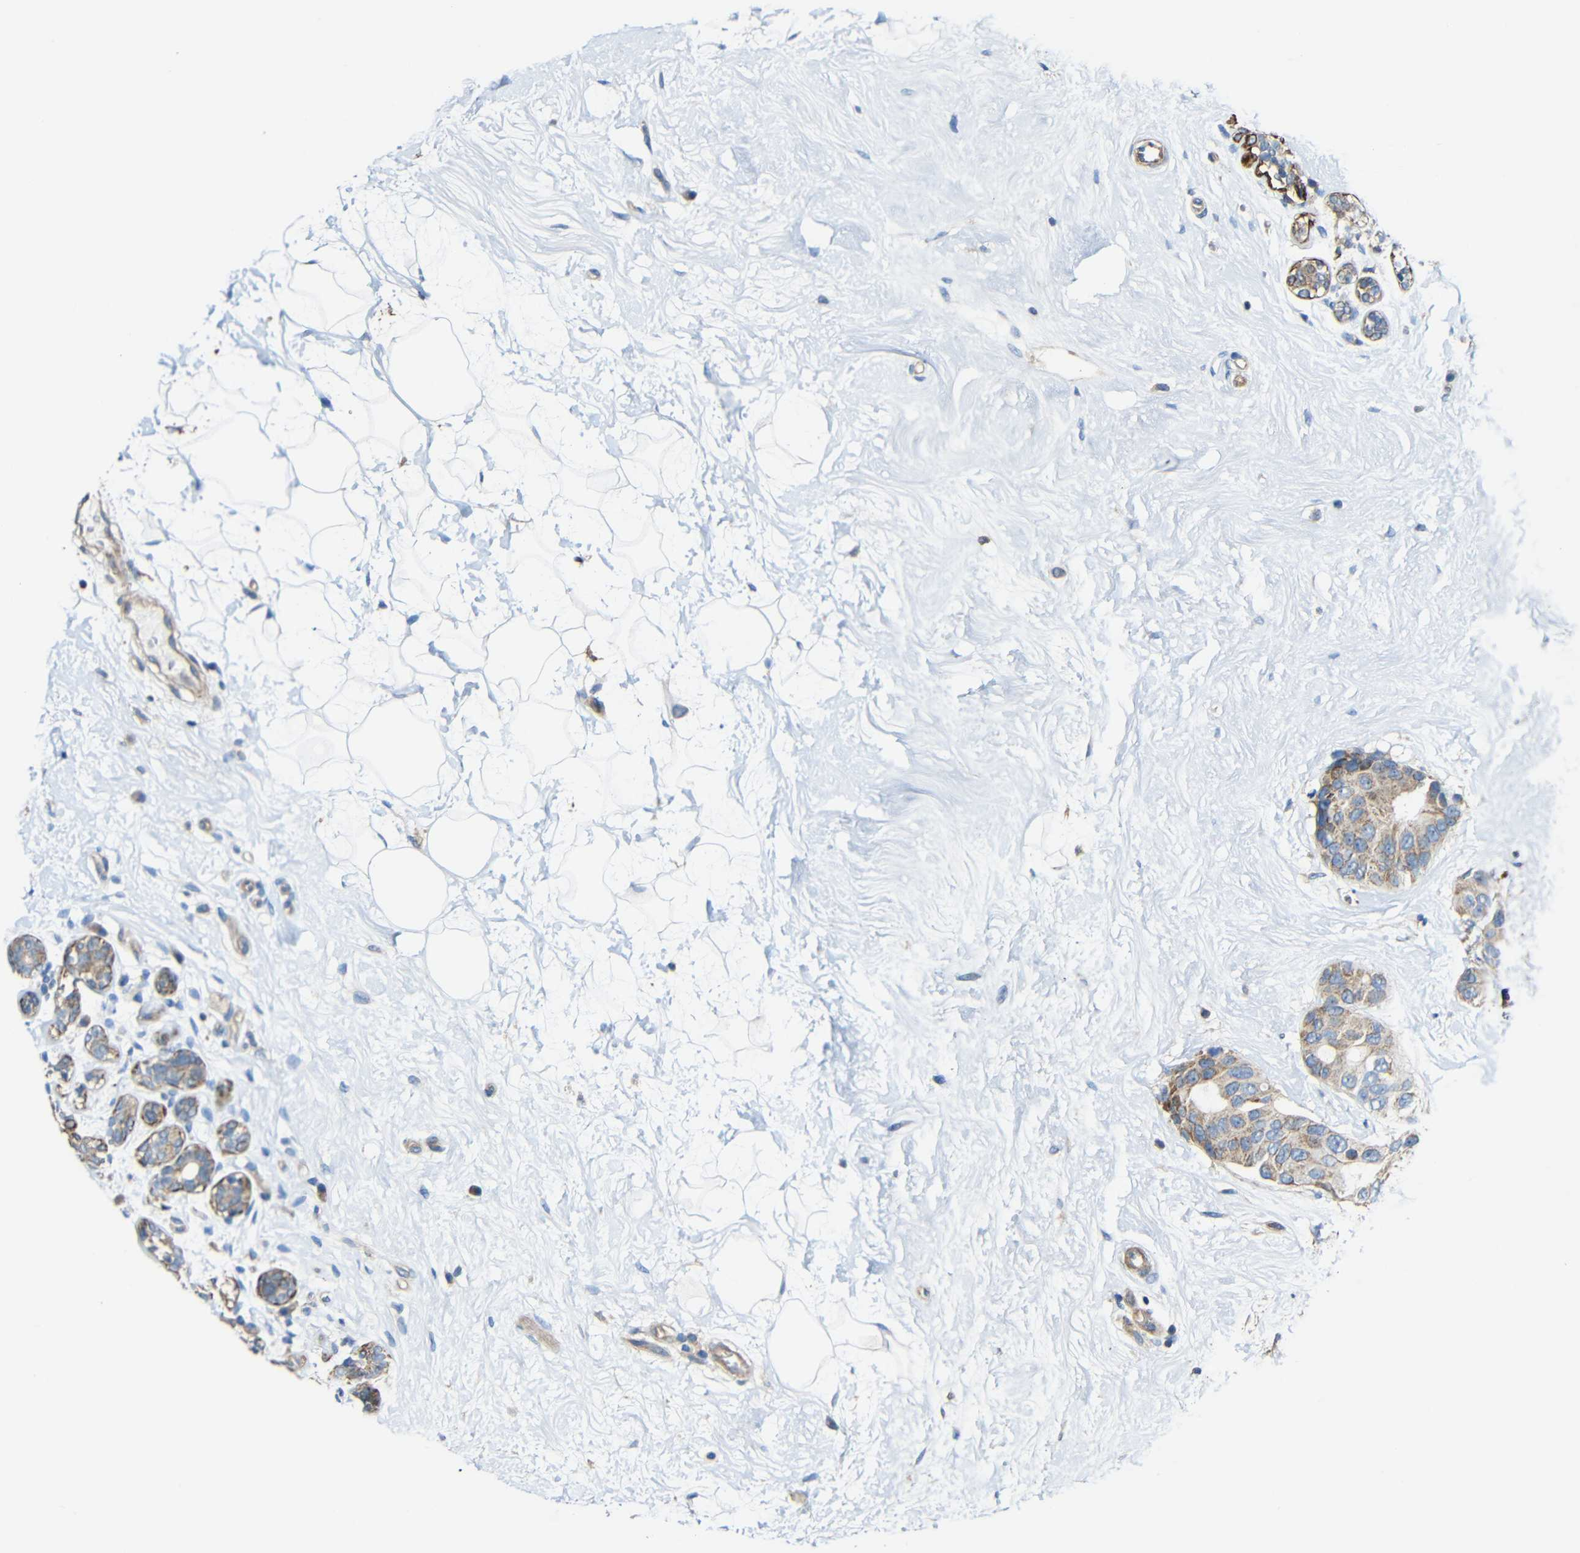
{"staining": {"intensity": "weak", "quantity": ">75%", "location": "cytoplasmic/membranous"}, "tissue": "breast cancer", "cell_type": "Tumor cells", "image_type": "cancer", "snomed": [{"axis": "morphology", "description": "Normal tissue, NOS"}, {"axis": "morphology", "description": "Duct carcinoma"}, {"axis": "topography", "description": "Breast"}], "caption": "Immunohistochemical staining of human breast cancer (infiltrating ductal carcinoma) shows weak cytoplasmic/membranous protein positivity in approximately >75% of tumor cells.", "gene": "RHOT2", "patient": {"sex": "female", "age": 39}}